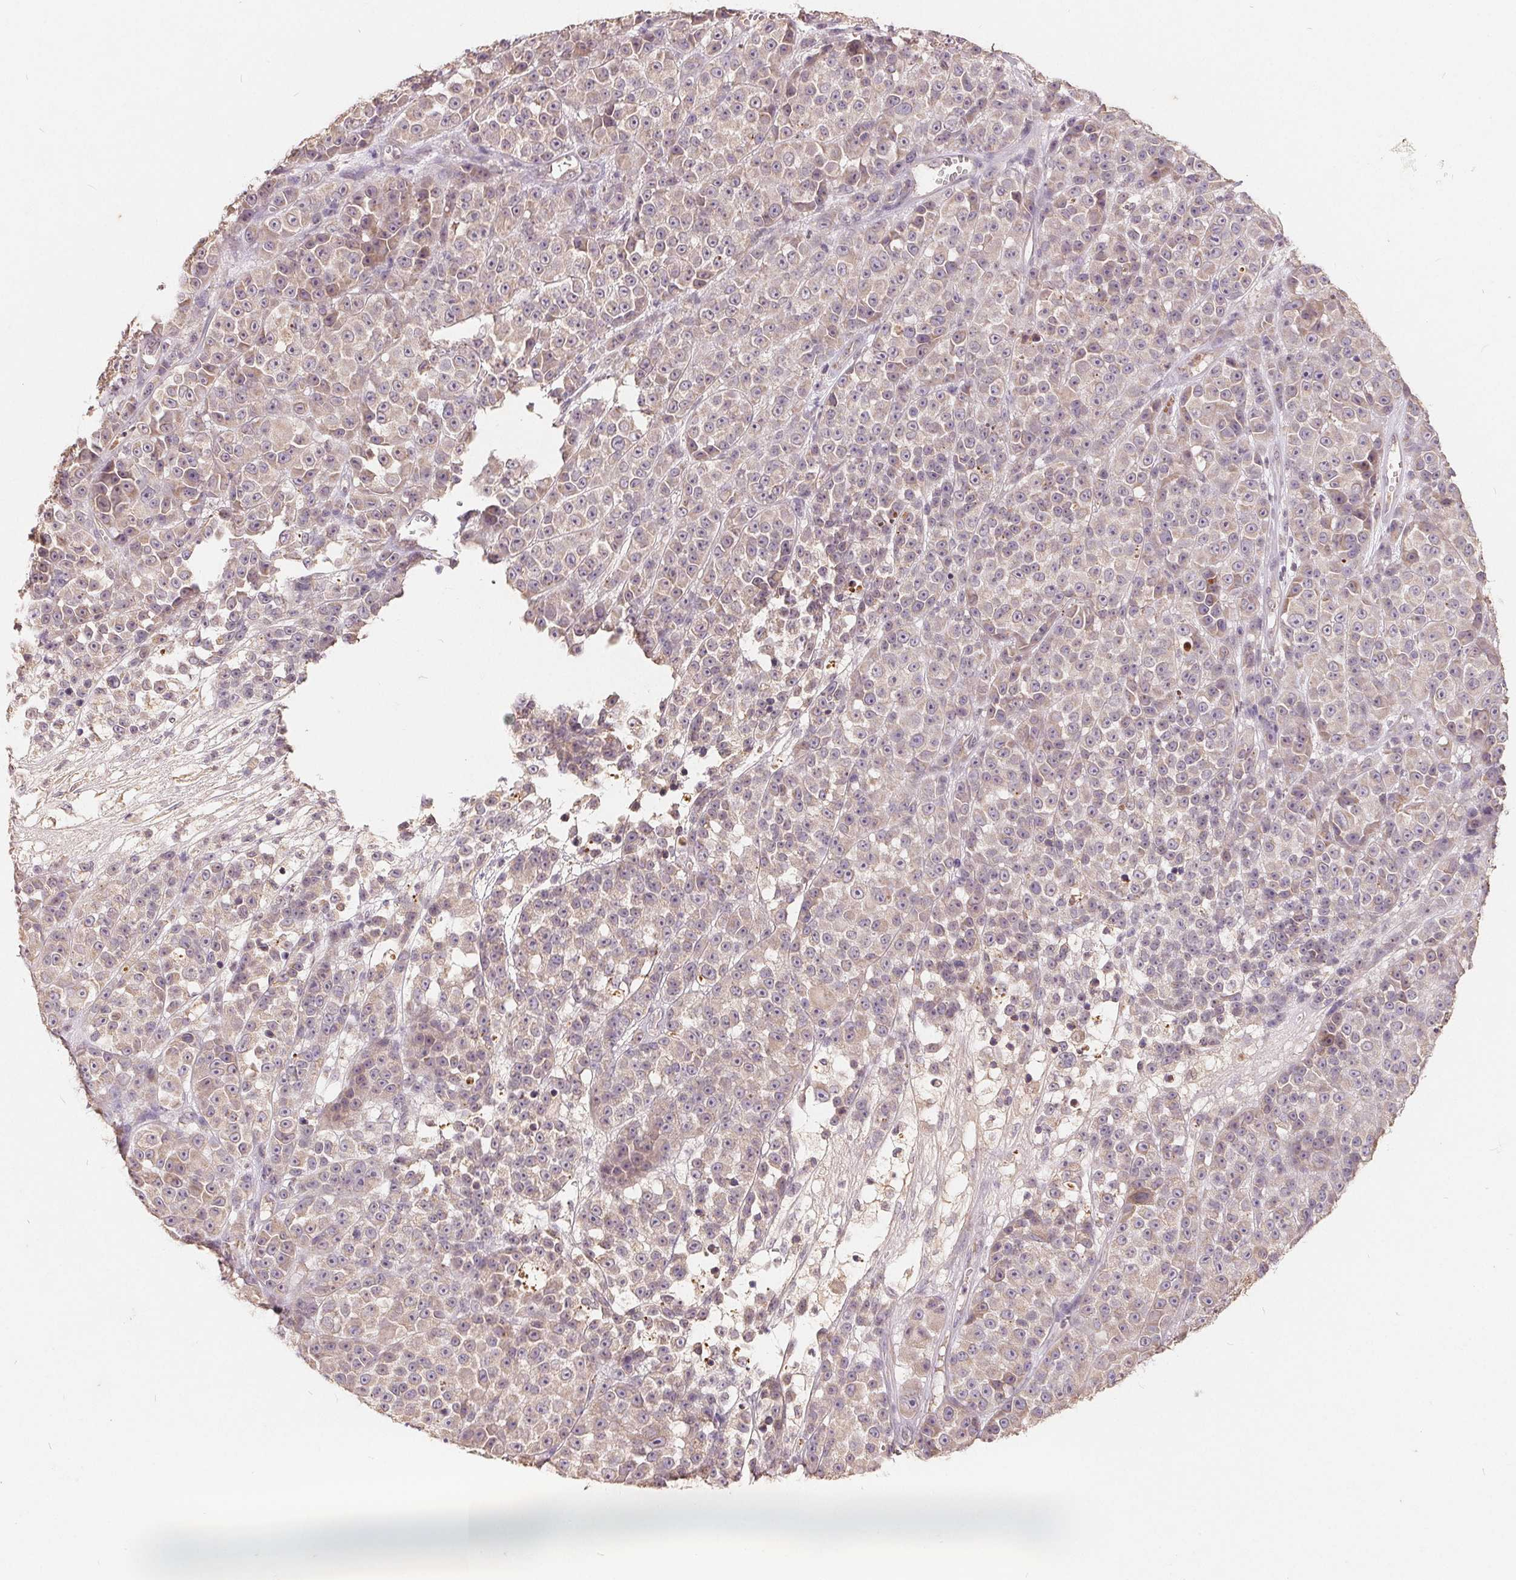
{"staining": {"intensity": "weak", "quantity": "25%-75%", "location": "cytoplasmic/membranous,nuclear"}, "tissue": "melanoma", "cell_type": "Tumor cells", "image_type": "cancer", "snomed": [{"axis": "morphology", "description": "Malignant melanoma, NOS"}, {"axis": "topography", "description": "Skin"}, {"axis": "topography", "description": "Skin of back"}], "caption": "A histopathology image of malignant melanoma stained for a protein reveals weak cytoplasmic/membranous and nuclear brown staining in tumor cells. Using DAB (3,3'-diaminobenzidine) (brown) and hematoxylin (blue) stains, captured at high magnification using brightfield microscopy.", "gene": "CDIPT", "patient": {"sex": "male", "age": 91}}